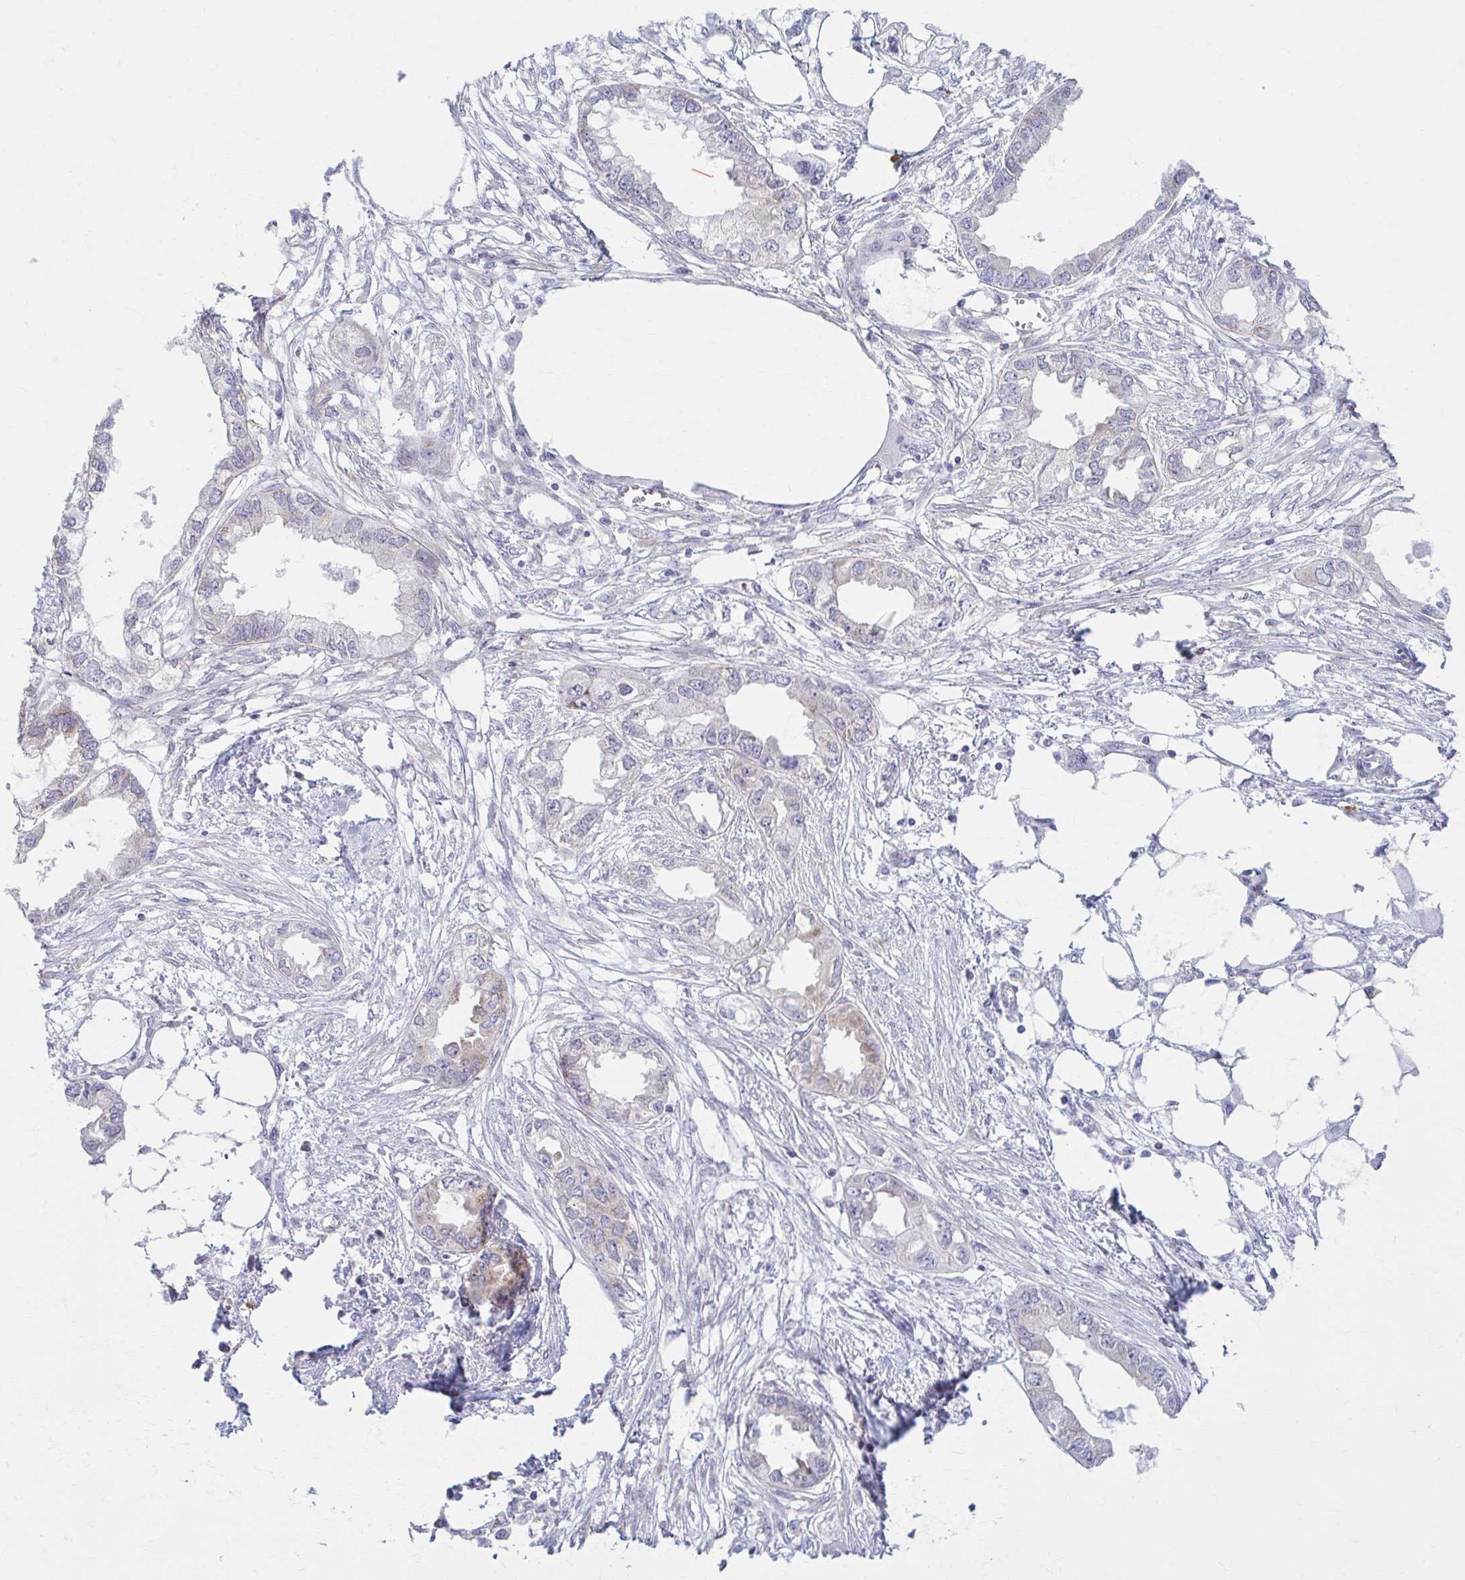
{"staining": {"intensity": "negative", "quantity": "none", "location": "none"}, "tissue": "endometrial cancer", "cell_type": "Tumor cells", "image_type": "cancer", "snomed": [{"axis": "morphology", "description": "Adenocarcinoma, NOS"}, {"axis": "morphology", "description": "Adenocarcinoma, metastatic, NOS"}, {"axis": "topography", "description": "Adipose tissue"}, {"axis": "topography", "description": "Endometrium"}], "caption": "Tumor cells show no significant expression in adenocarcinoma (endometrial). (IHC, brightfield microscopy, high magnification).", "gene": "PRKRA", "patient": {"sex": "female", "age": 67}}